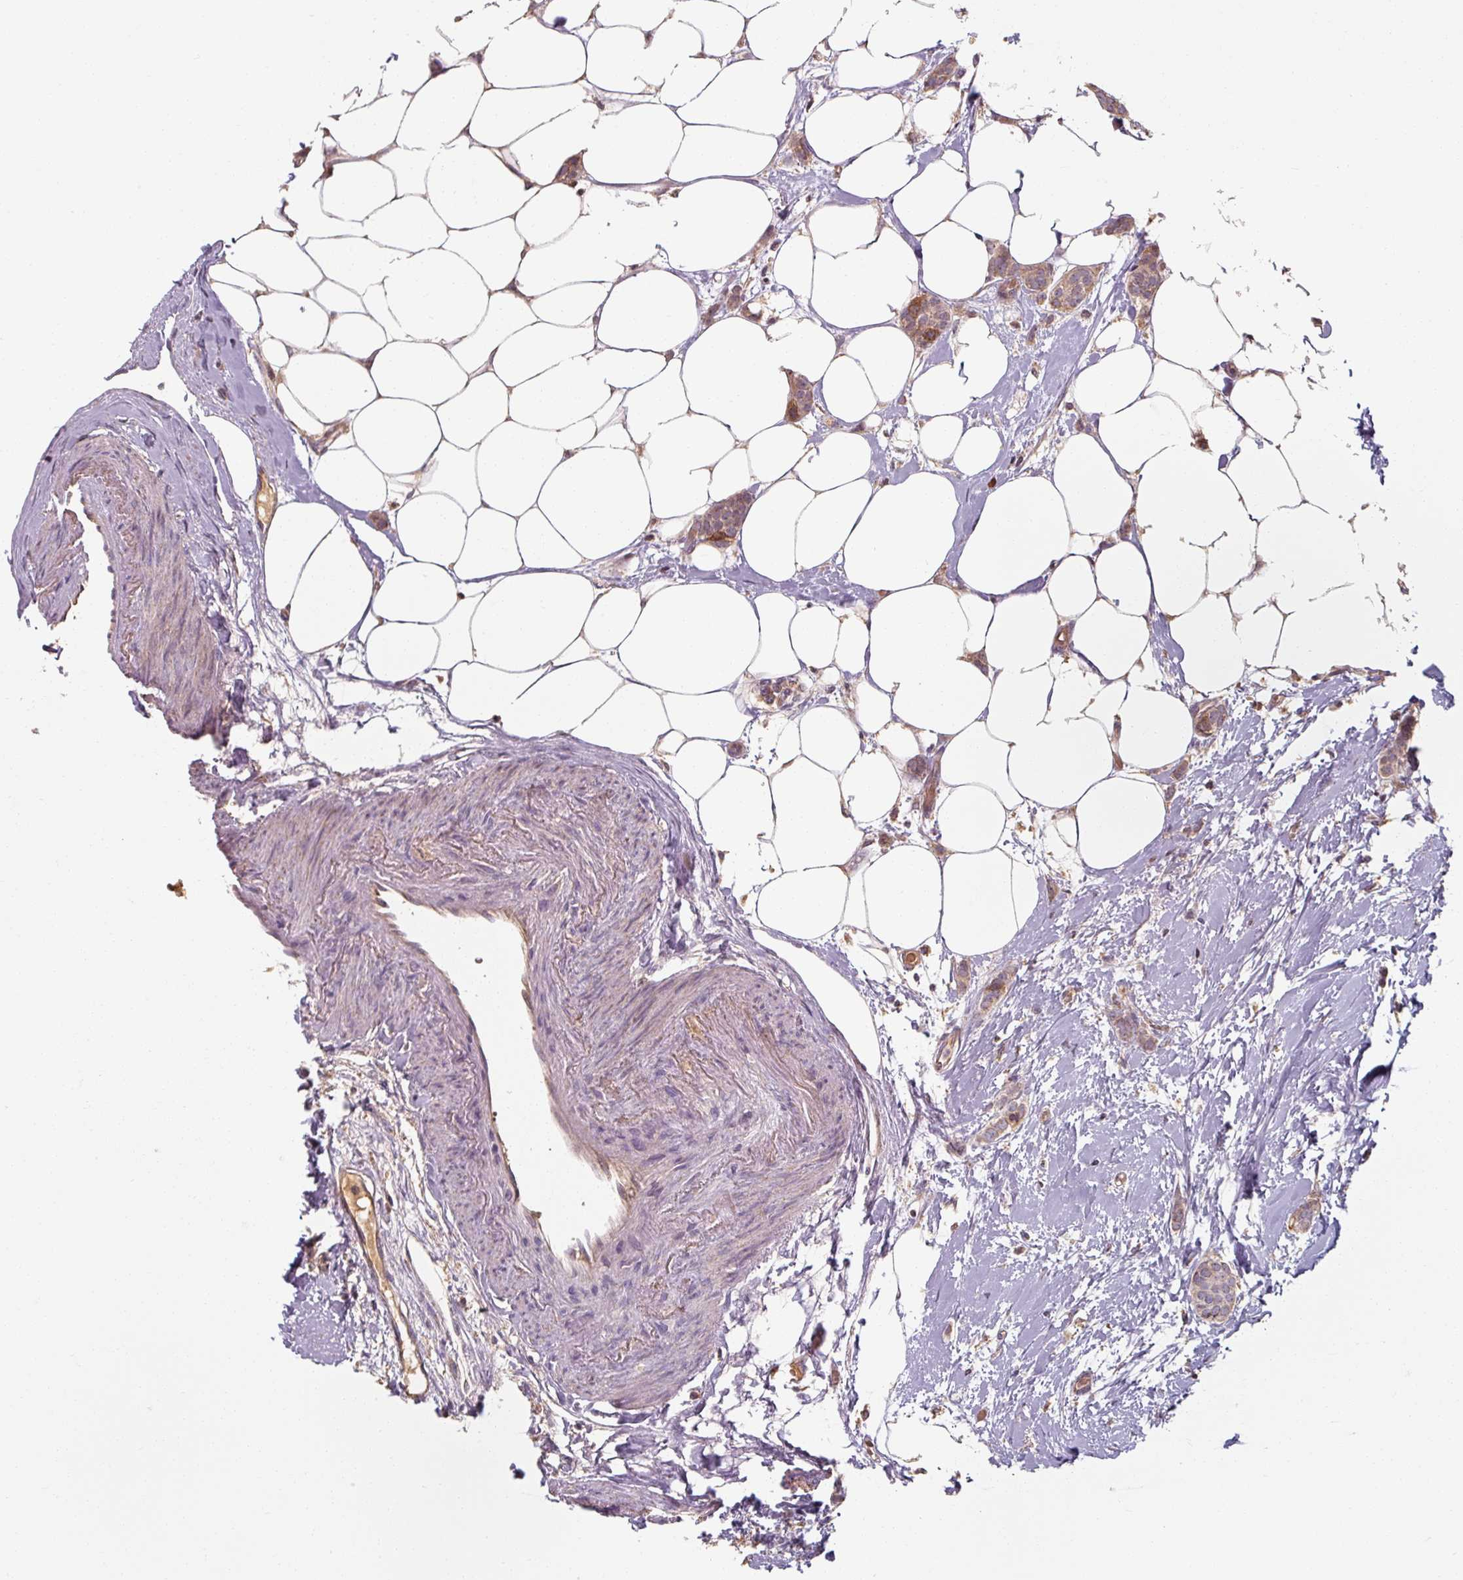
{"staining": {"intensity": "weak", "quantity": ">75%", "location": "cytoplasmic/membranous"}, "tissue": "breast cancer", "cell_type": "Tumor cells", "image_type": "cancer", "snomed": [{"axis": "morphology", "description": "Duct carcinoma"}, {"axis": "topography", "description": "Breast"}], "caption": "Invasive ductal carcinoma (breast) stained with DAB immunohistochemistry (IHC) exhibits low levels of weak cytoplasmic/membranous positivity in about >75% of tumor cells.", "gene": "TSEN54", "patient": {"sex": "female", "age": 72}}